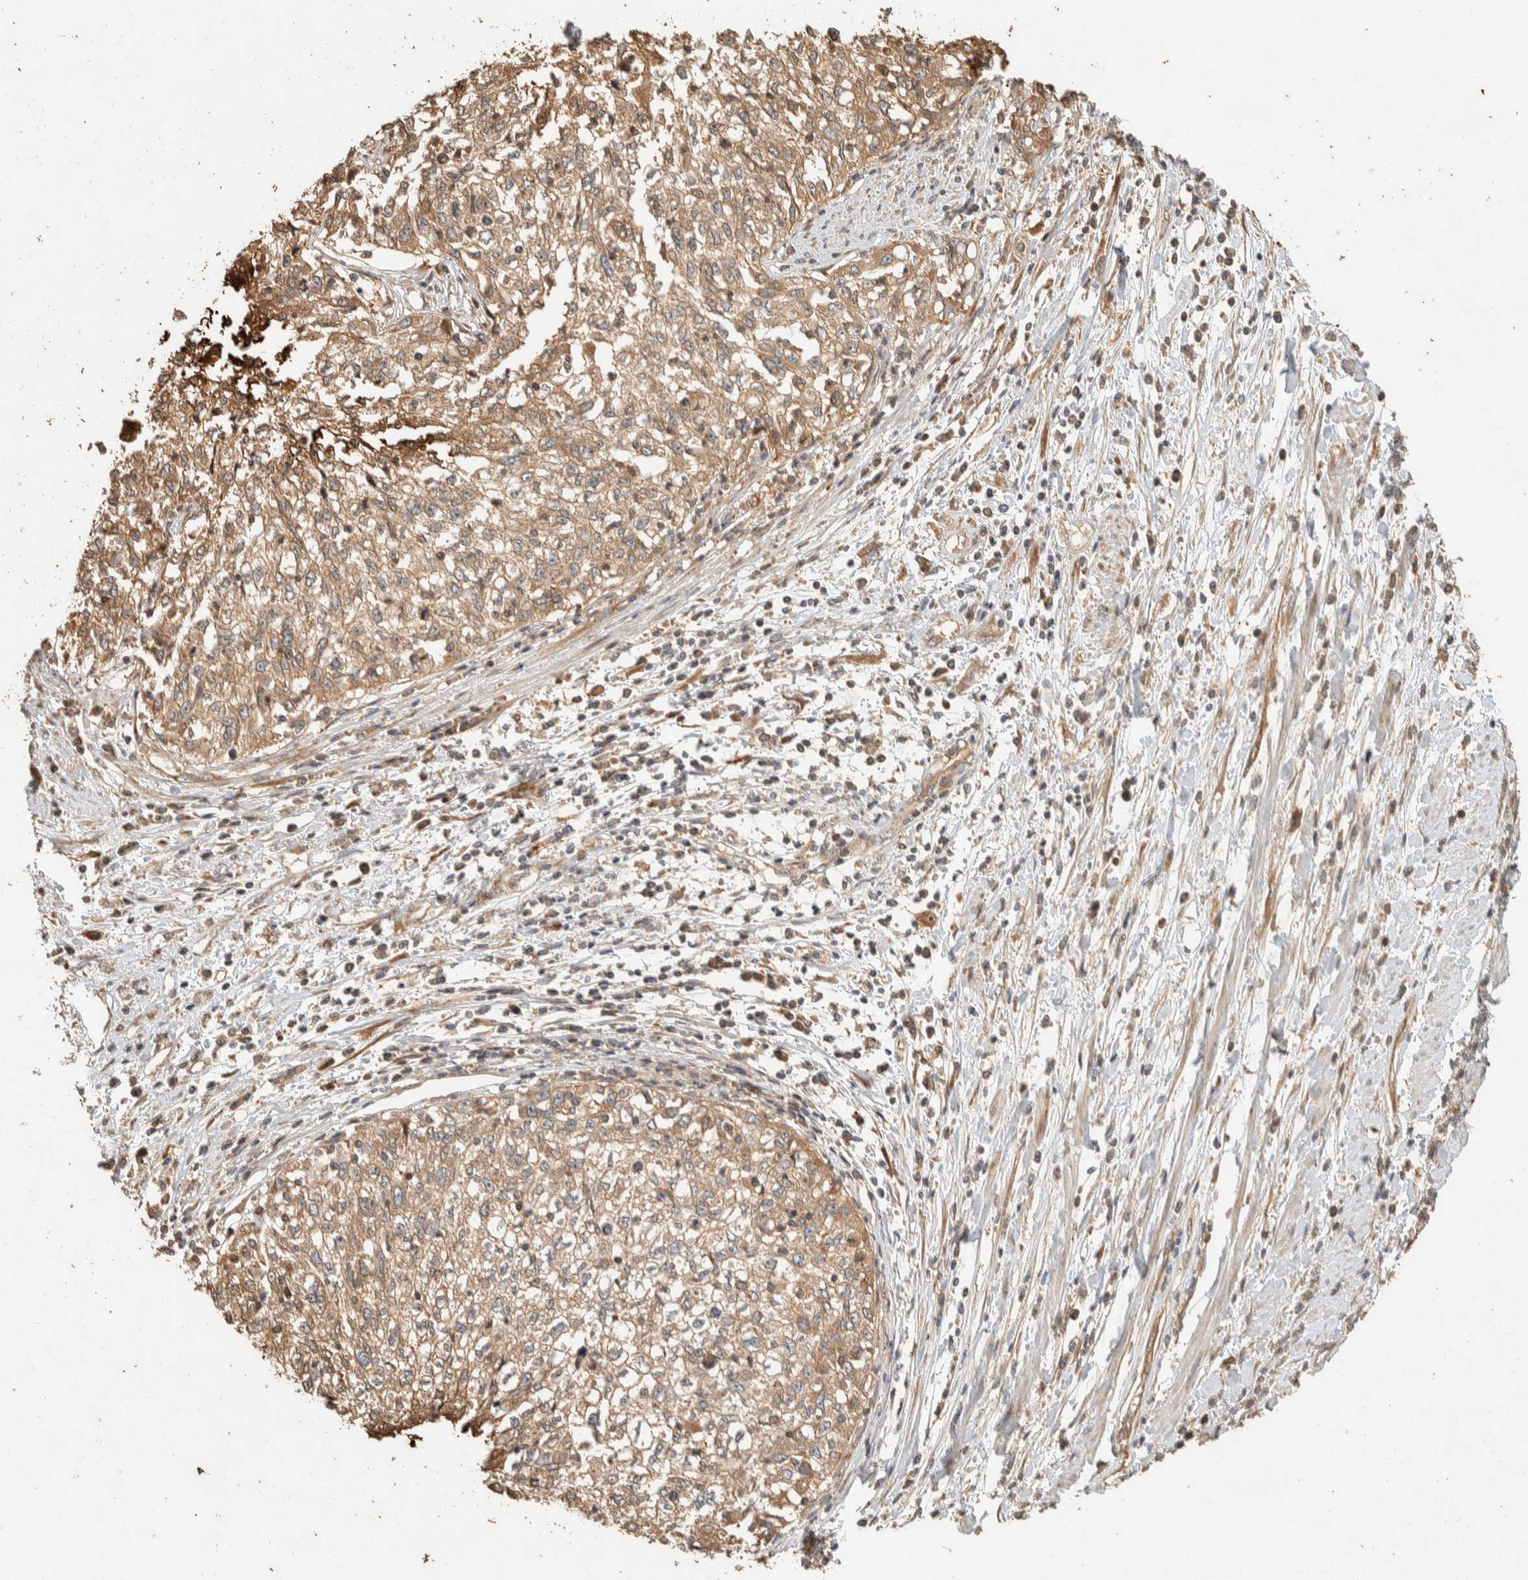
{"staining": {"intensity": "weak", "quantity": ">75%", "location": "cytoplasmic/membranous"}, "tissue": "cervical cancer", "cell_type": "Tumor cells", "image_type": "cancer", "snomed": [{"axis": "morphology", "description": "Squamous cell carcinoma, NOS"}, {"axis": "topography", "description": "Cervix"}], "caption": "IHC micrograph of neoplastic tissue: squamous cell carcinoma (cervical) stained using IHC reveals low levels of weak protein expression localized specifically in the cytoplasmic/membranous of tumor cells, appearing as a cytoplasmic/membranous brown color.", "gene": "EXOC7", "patient": {"sex": "female", "age": 57}}